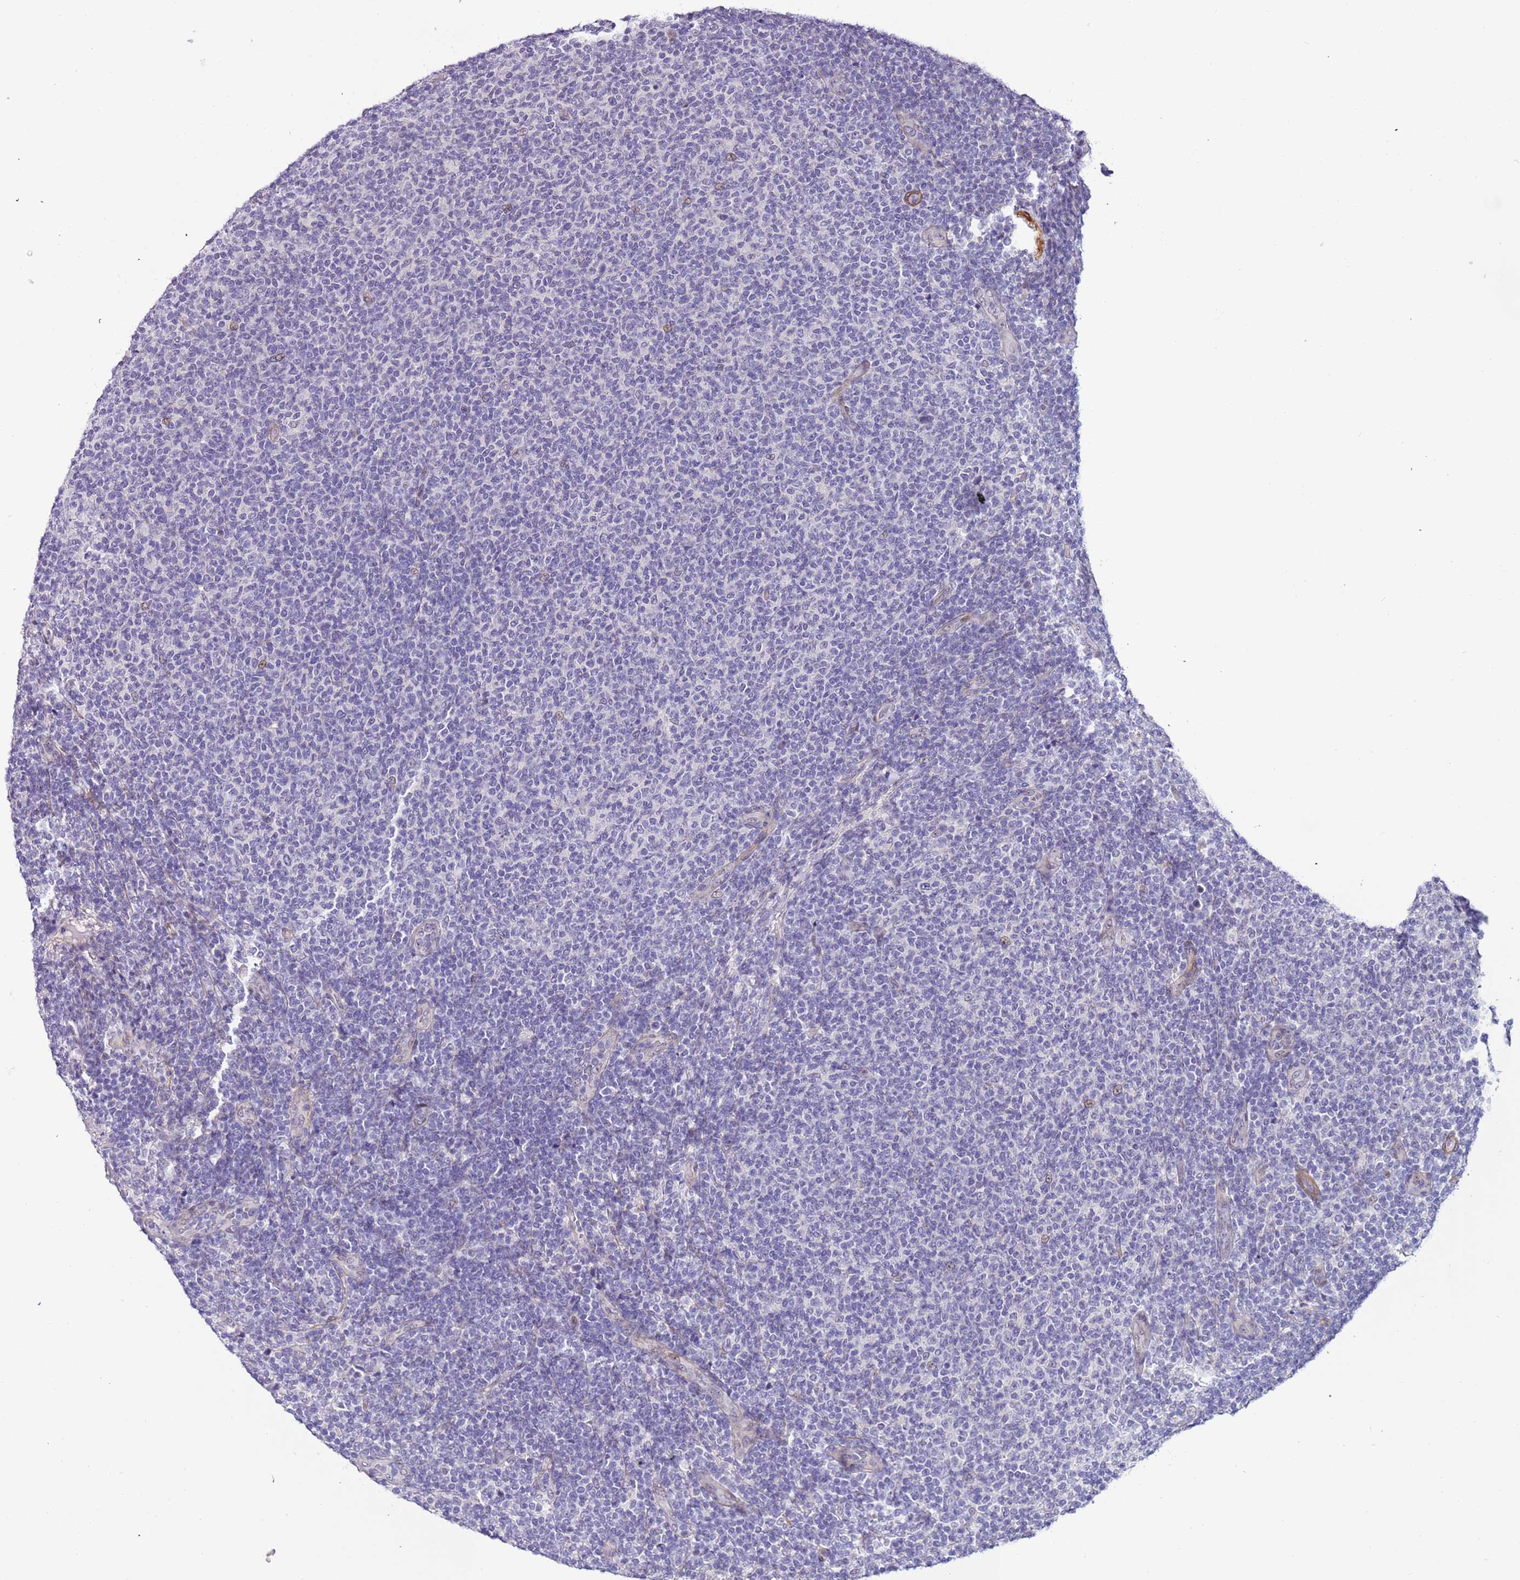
{"staining": {"intensity": "negative", "quantity": "none", "location": "none"}, "tissue": "lymphoma", "cell_type": "Tumor cells", "image_type": "cancer", "snomed": [{"axis": "morphology", "description": "Malignant lymphoma, non-Hodgkin's type, Low grade"}, {"axis": "topography", "description": "Lymph node"}], "caption": "An IHC image of lymphoma is shown. There is no staining in tumor cells of lymphoma.", "gene": "PLEKHH1", "patient": {"sex": "male", "age": 66}}